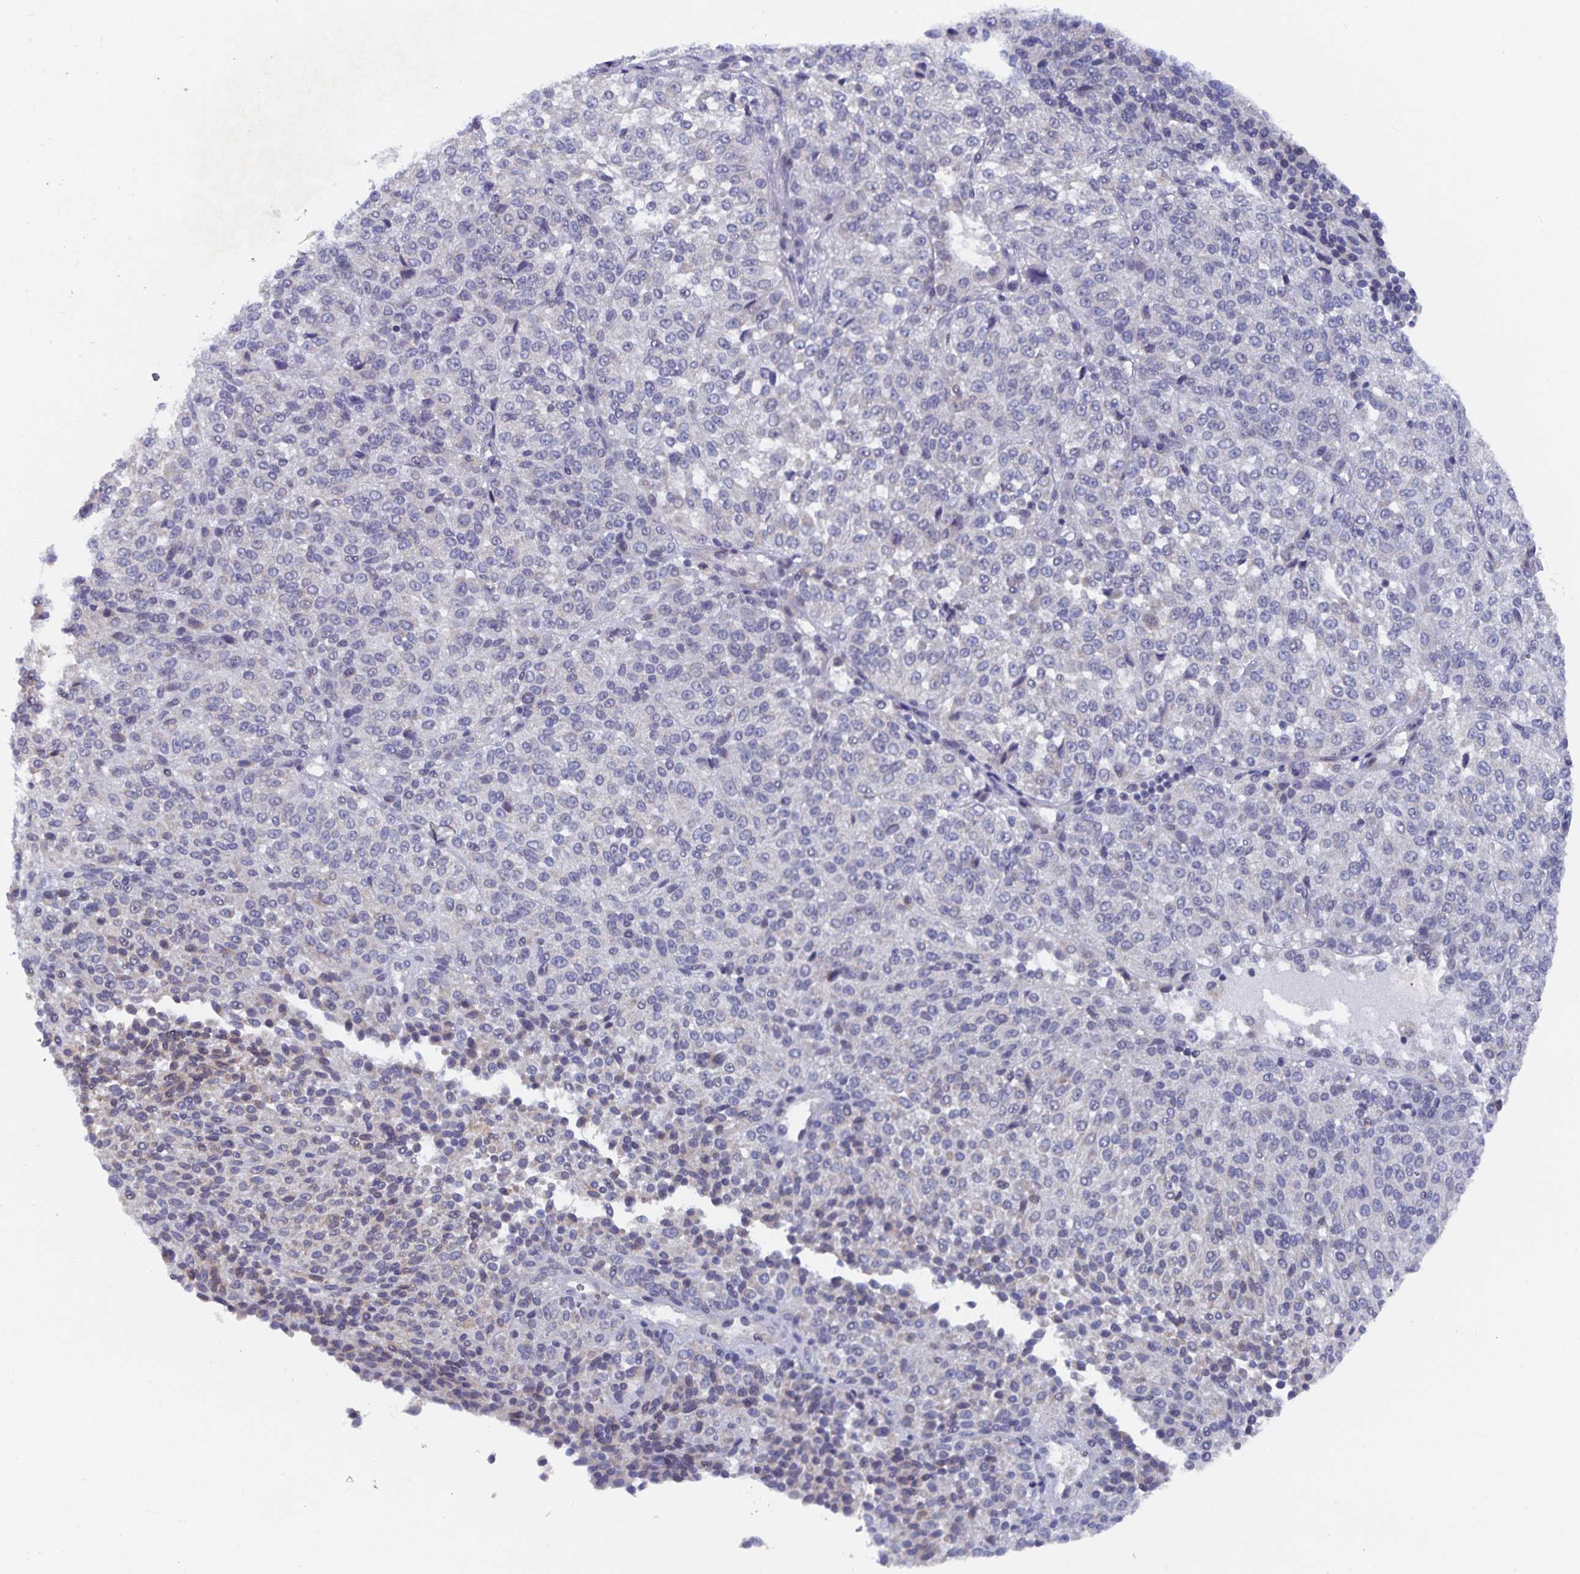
{"staining": {"intensity": "negative", "quantity": "none", "location": "none"}, "tissue": "melanoma", "cell_type": "Tumor cells", "image_type": "cancer", "snomed": [{"axis": "morphology", "description": "Malignant melanoma, Metastatic site"}, {"axis": "topography", "description": "Brain"}], "caption": "There is no significant expression in tumor cells of melanoma.", "gene": "ZIK1", "patient": {"sex": "female", "age": 56}}